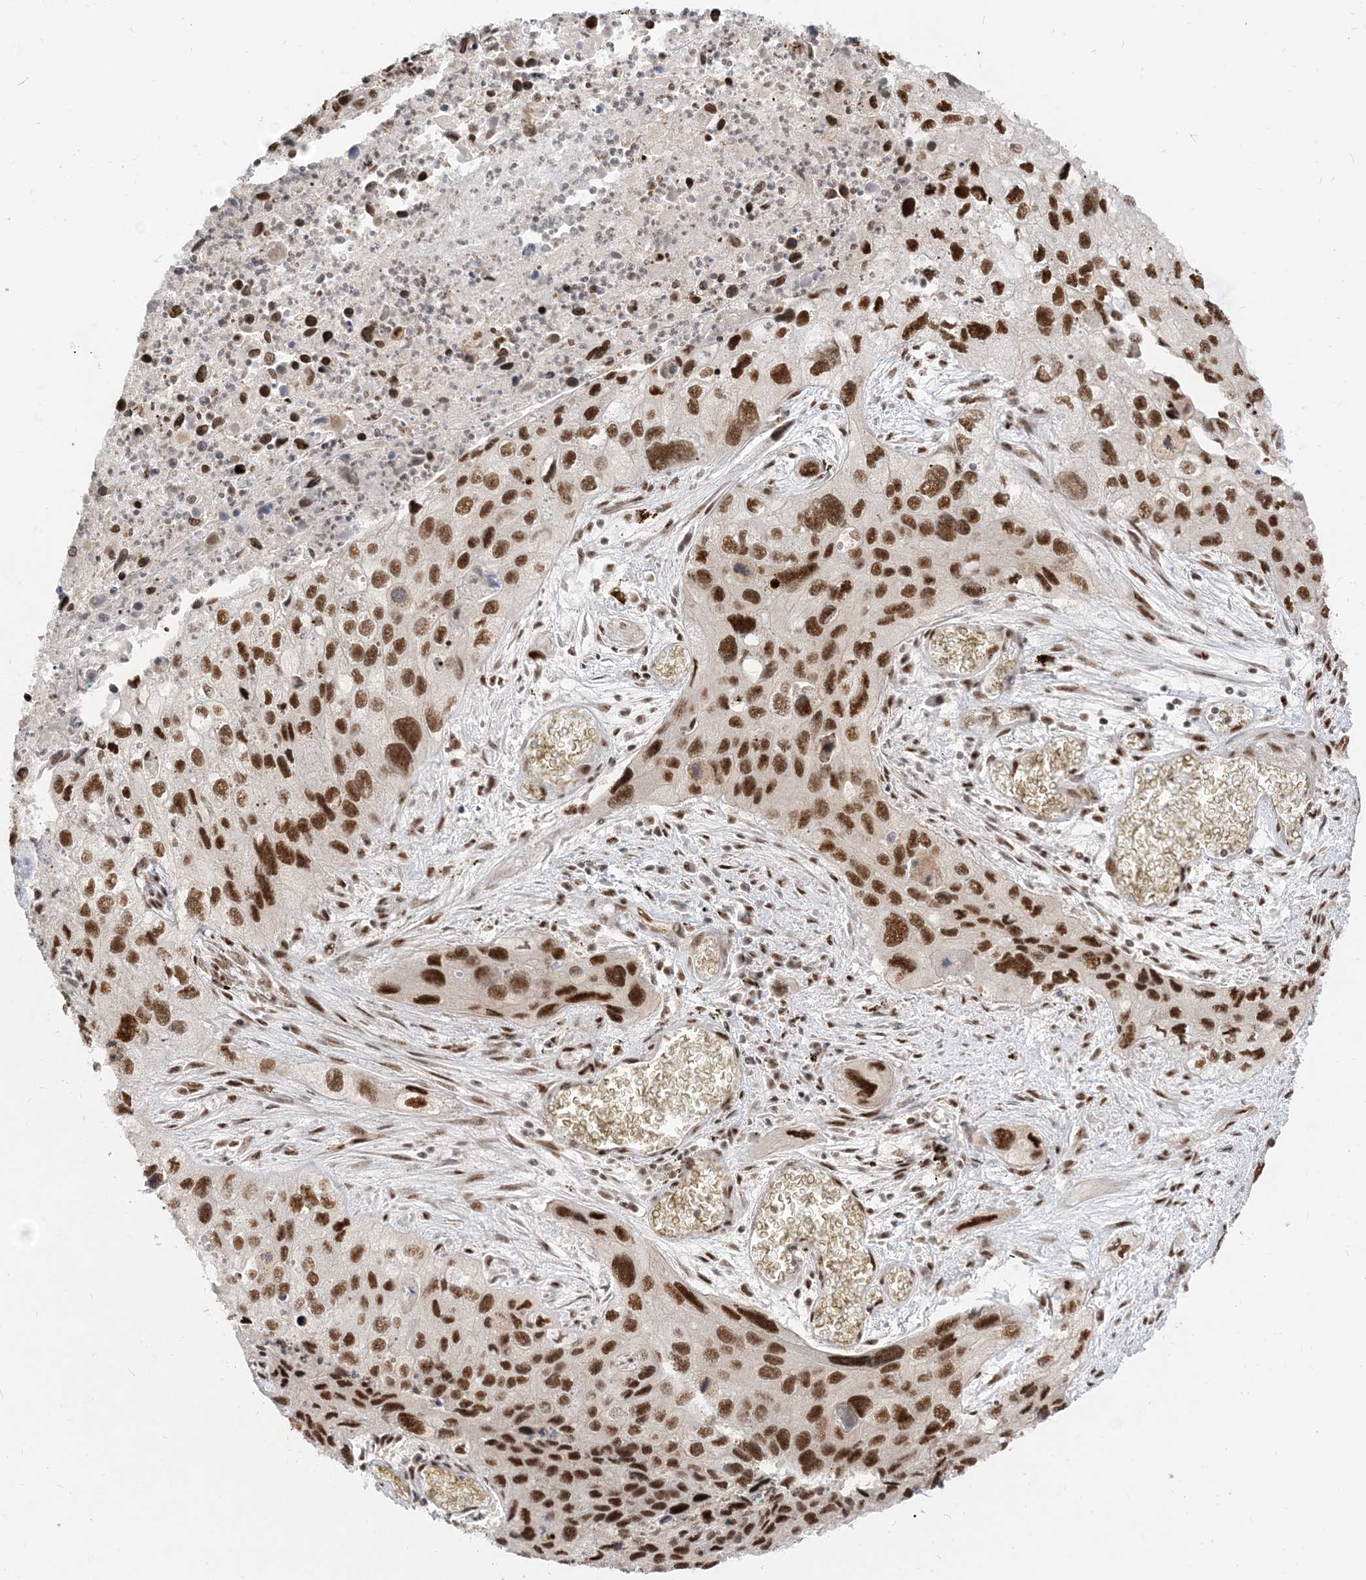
{"staining": {"intensity": "strong", "quantity": ">75%", "location": "nuclear"}, "tissue": "cervical cancer", "cell_type": "Tumor cells", "image_type": "cancer", "snomed": [{"axis": "morphology", "description": "Squamous cell carcinoma, NOS"}, {"axis": "topography", "description": "Cervix"}], "caption": "Immunohistochemistry (IHC) photomicrograph of neoplastic tissue: human cervical squamous cell carcinoma stained using IHC exhibits high levels of strong protein expression localized specifically in the nuclear of tumor cells, appearing as a nuclear brown color.", "gene": "ARGLU1", "patient": {"sex": "female", "age": 55}}